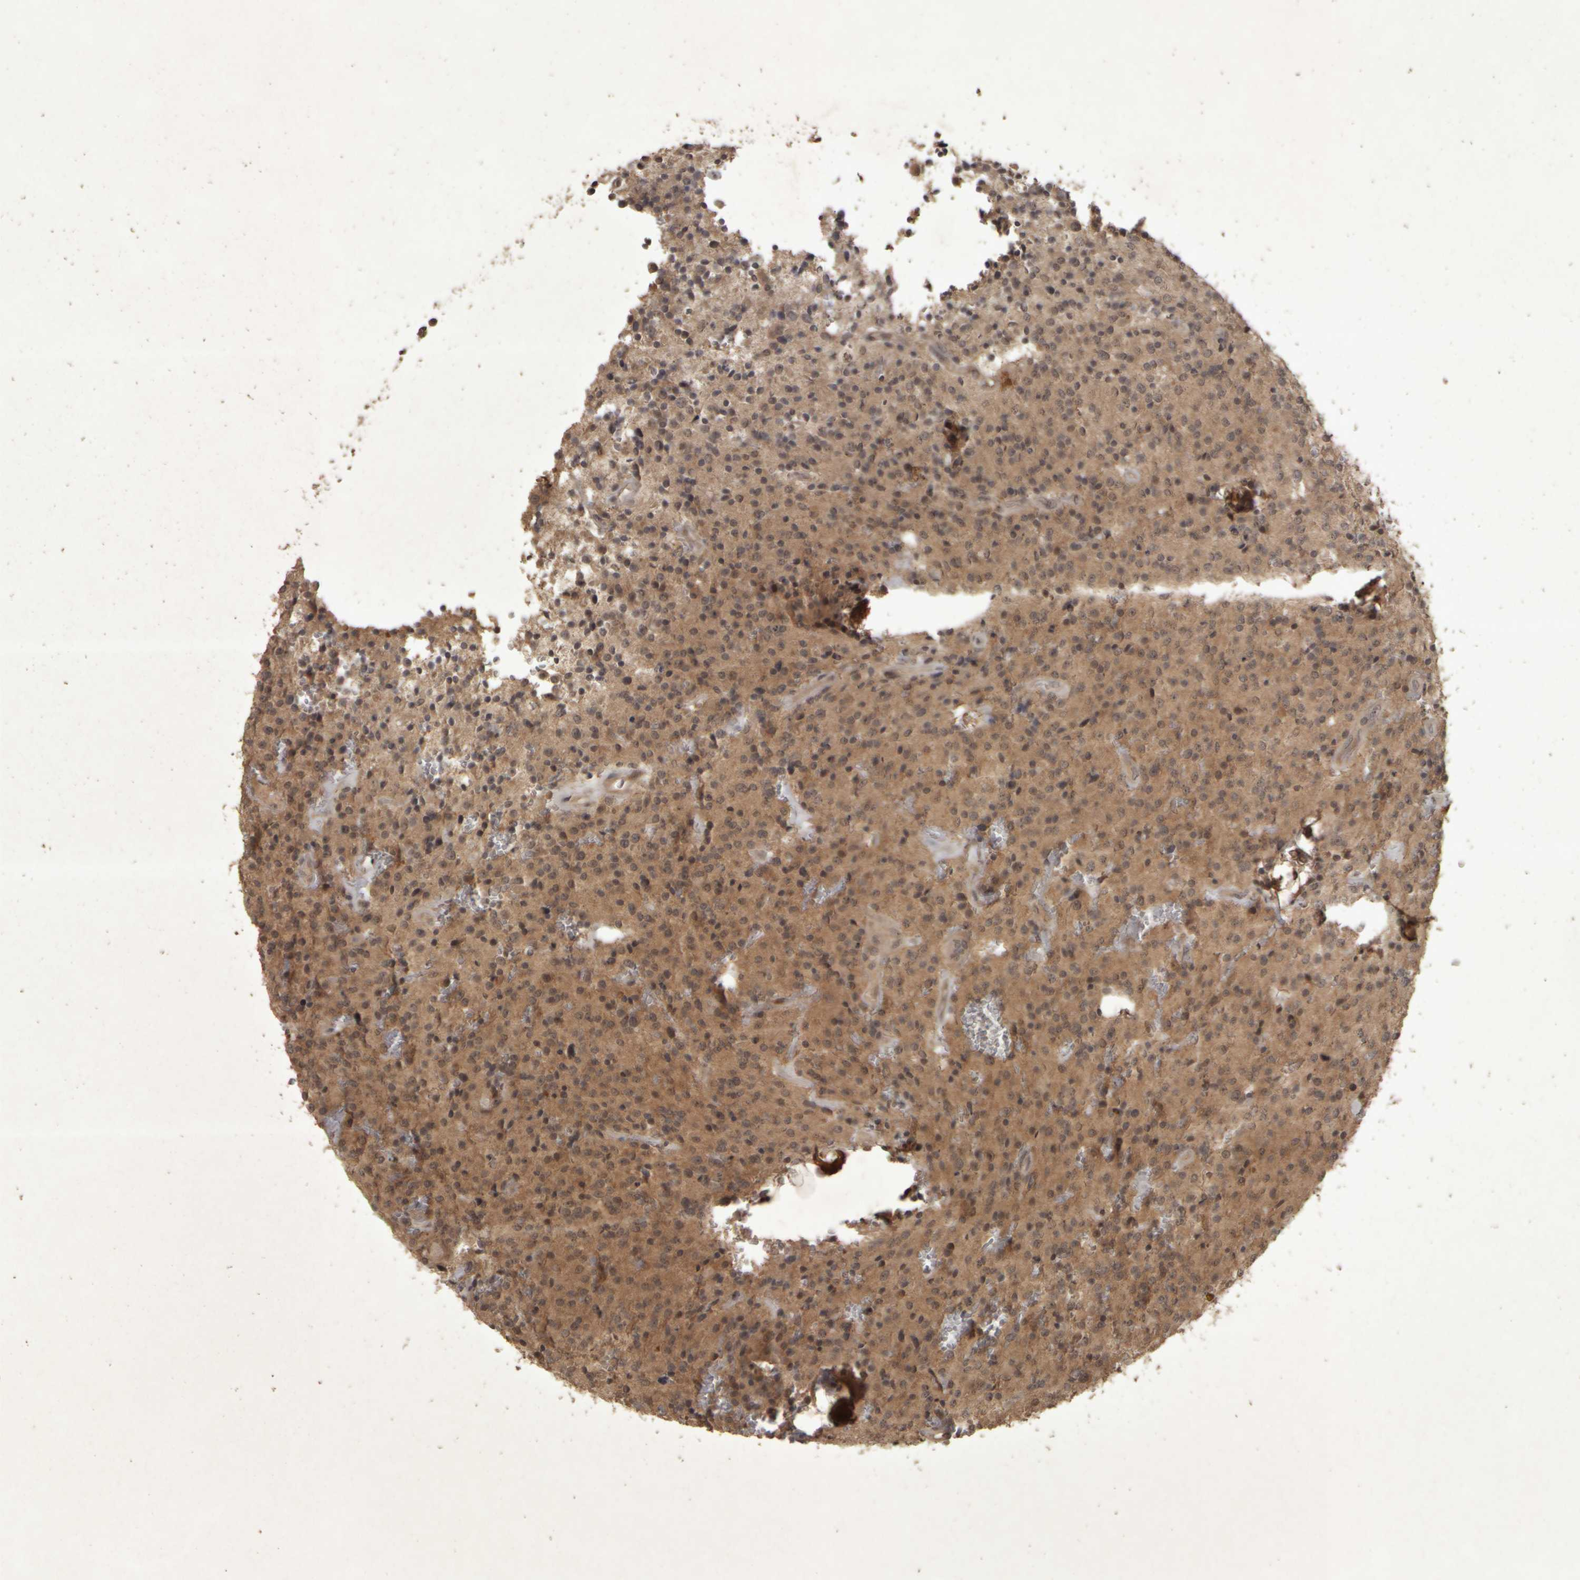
{"staining": {"intensity": "moderate", "quantity": ">75%", "location": "cytoplasmic/membranous"}, "tissue": "glioma", "cell_type": "Tumor cells", "image_type": "cancer", "snomed": [{"axis": "morphology", "description": "Glioma, malignant, Low grade"}, {"axis": "topography", "description": "Brain"}], "caption": "Malignant low-grade glioma stained for a protein (brown) reveals moderate cytoplasmic/membranous positive expression in about >75% of tumor cells.", "gene": "ACO1", "patient": {"sex": "male", "age": 58}}